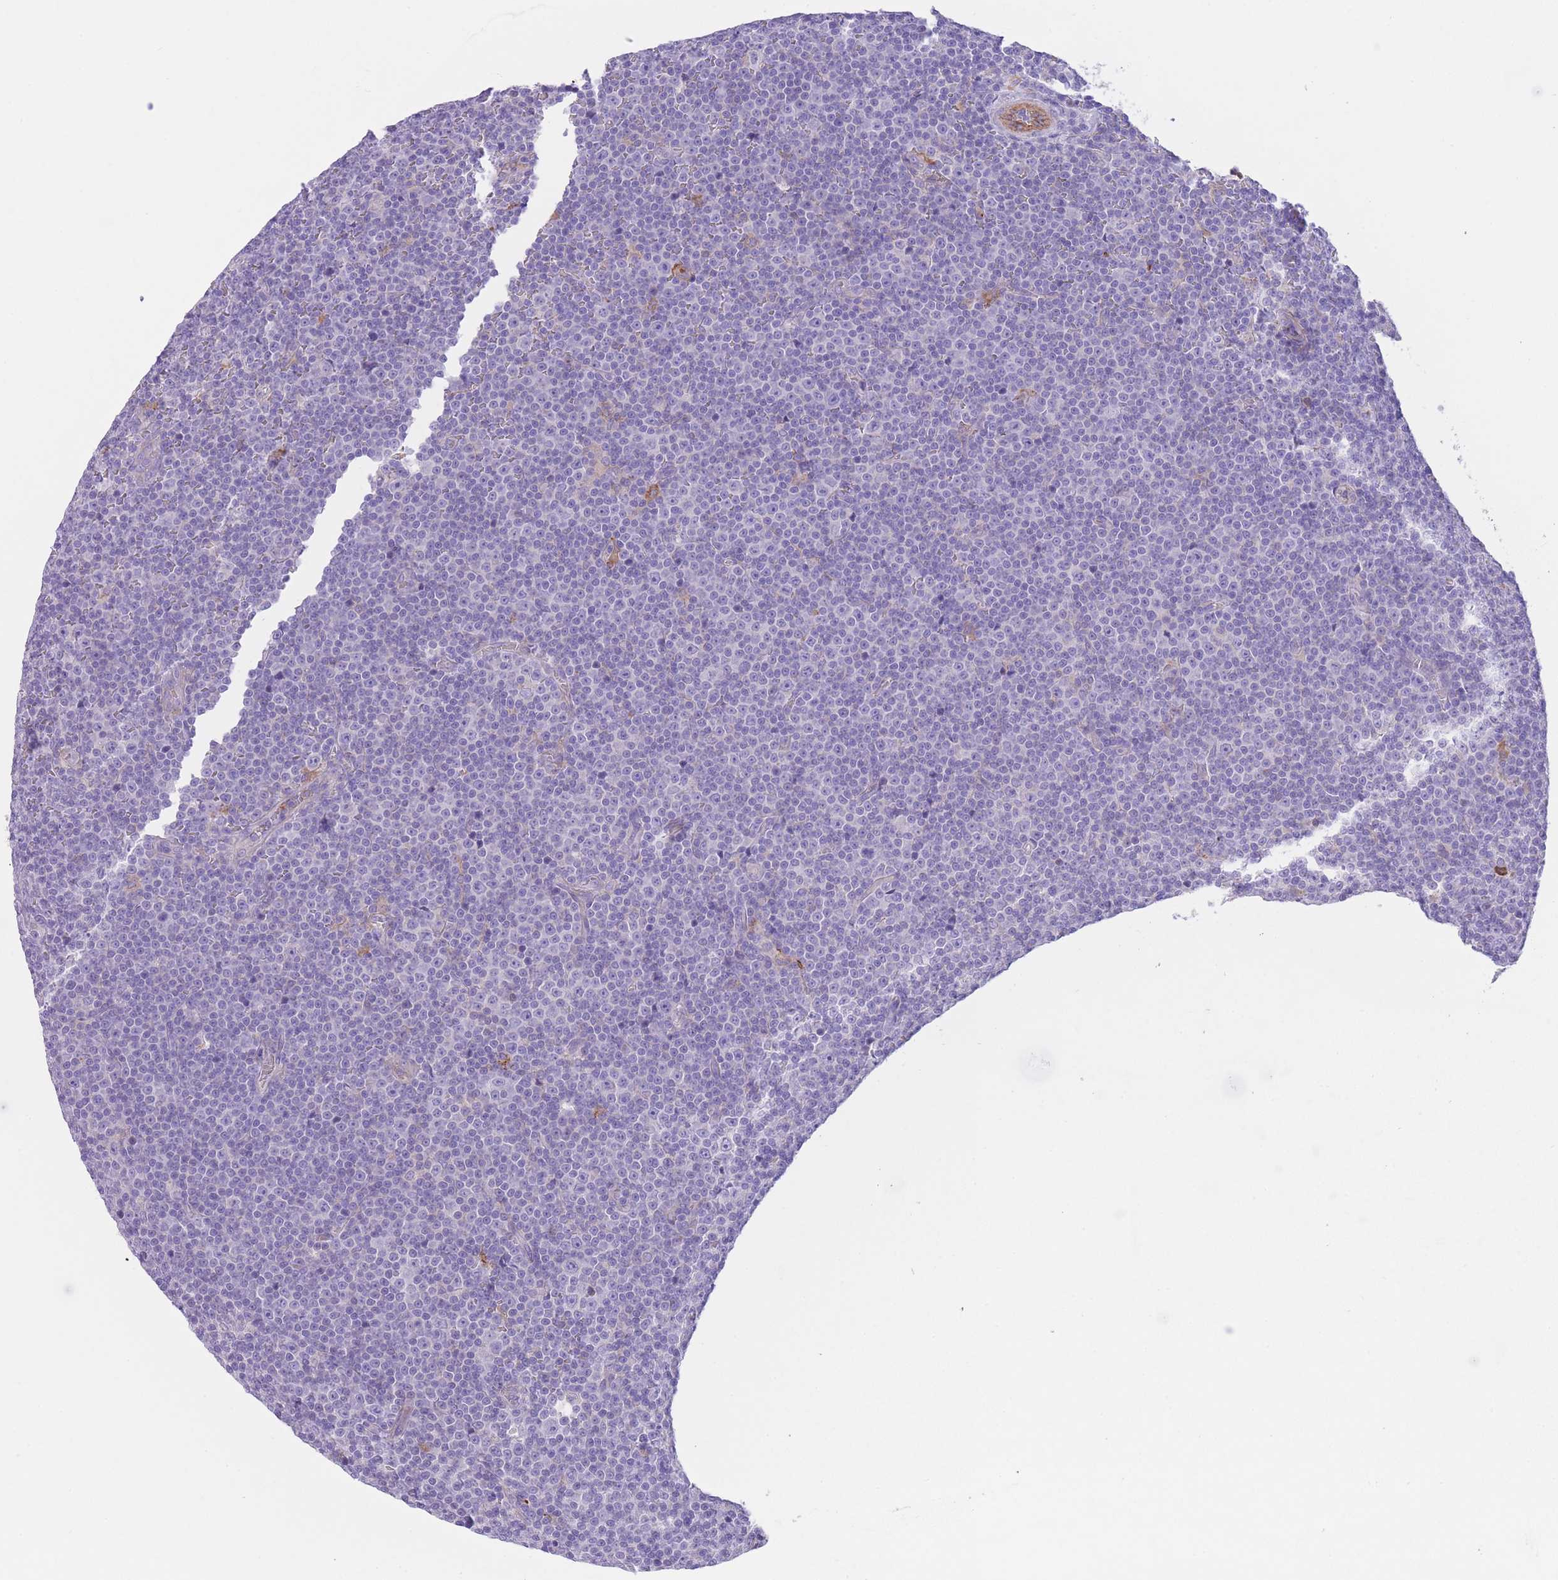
{"staining": {"intensity": "negative", "quantity": "none", "location": "none"}, "tissue": "lymphoma", "cell_type": "Tumor cells", "image_type": "cancer", "snomed": [{"axis": "morphology", "description": "Malignant lymphoma, non-Hodgkin's type, Low grade"}, {"axis": "topography", "description": "Lymph node"}], "caption": "The immunohistochemistry photomicrograph has no significant expression in tumor cells of lymphoma tissue. The staining is performed using DAB (3,3'-diaminobenzidine) brown chromogen with nuclei counter-stained in using hematoxylin.", "gene": "LDB3", "patient": {"sex": "female", "age": 67}}